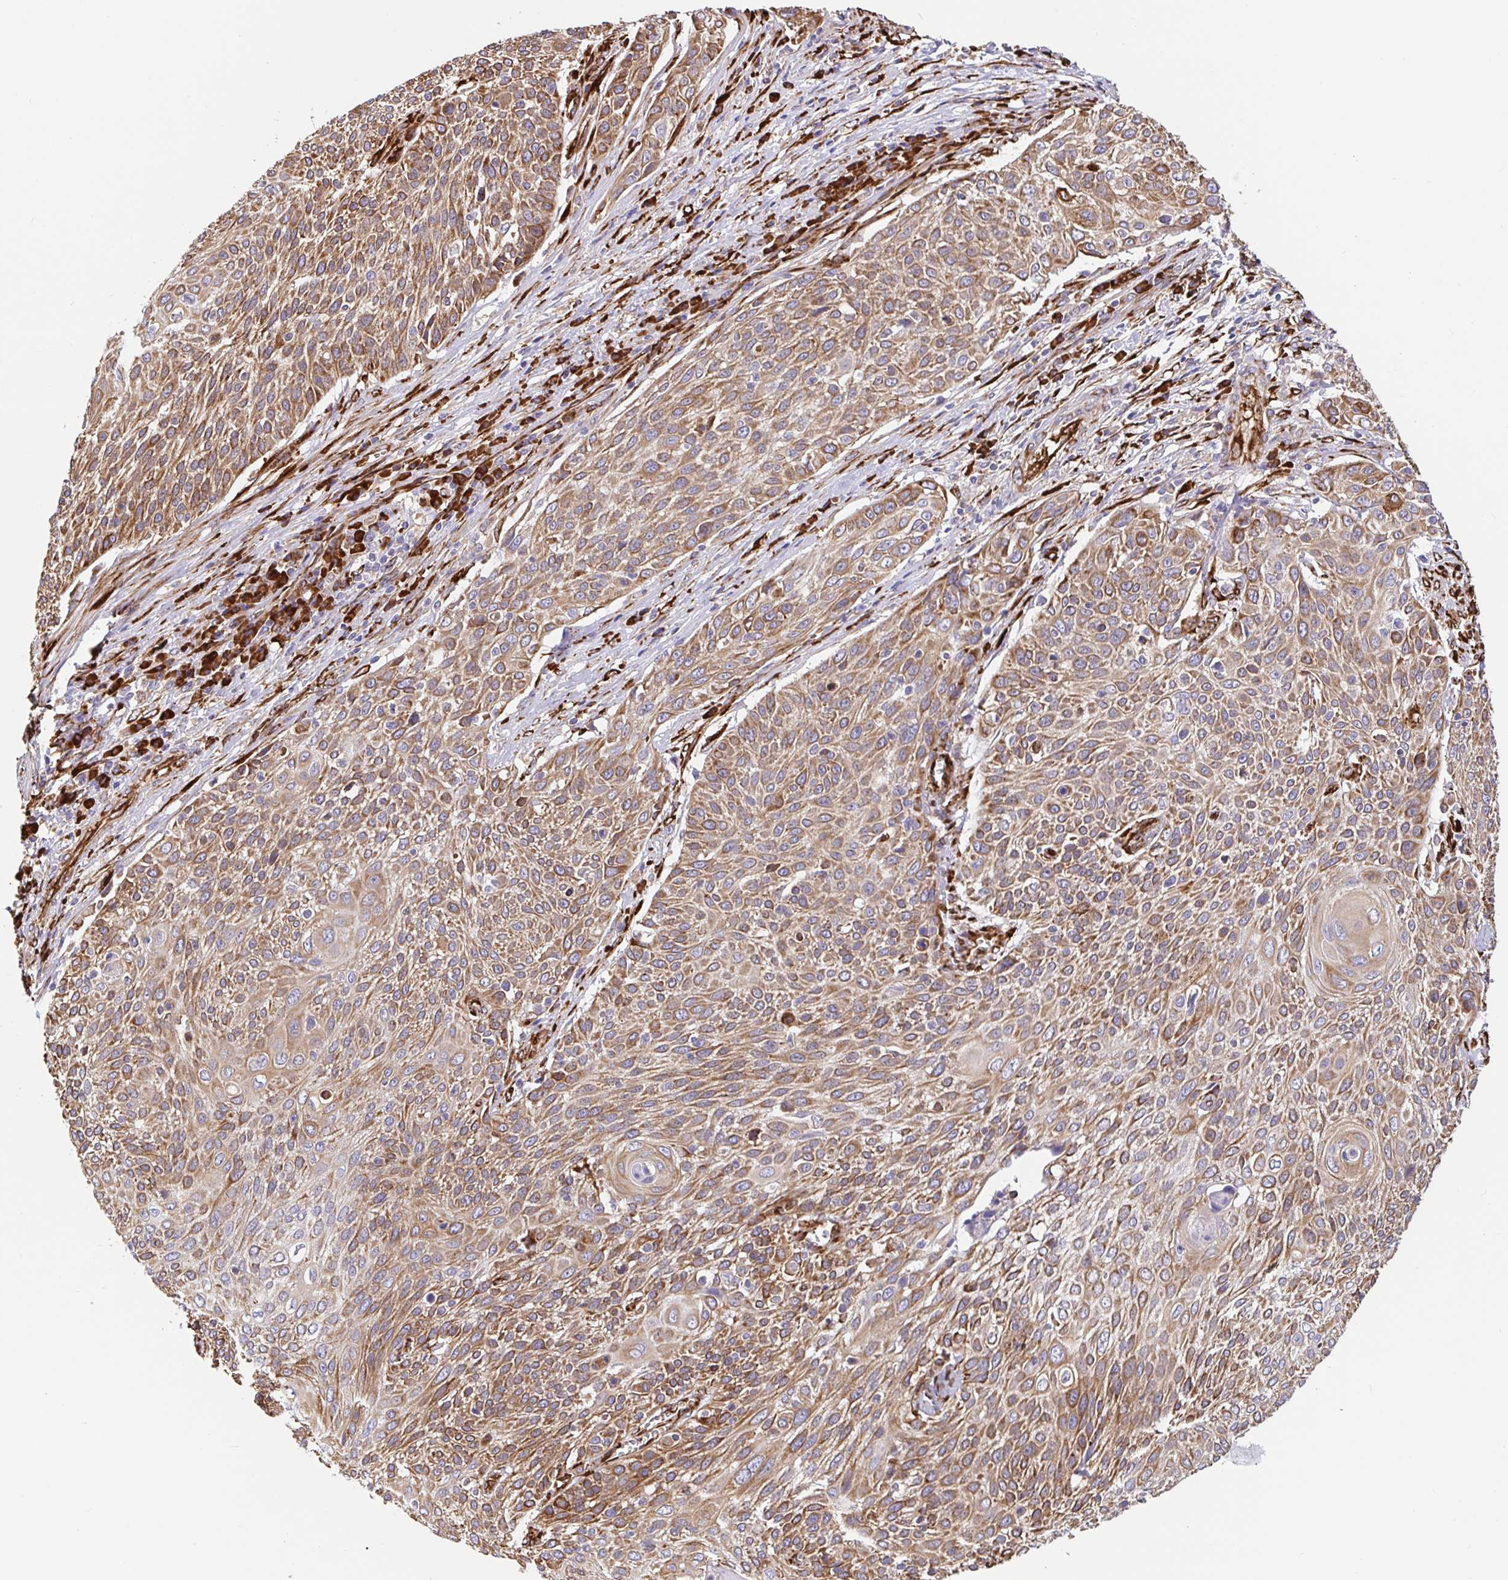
{"staining": {"intensity": "moderate", "quantity": ">75%", "location": "cytoplasmic/membranous"}, "tissue": "cervical cancer", "cell_type": "Tumor cells", "image_type": "cancer", "snomed": [{"axis": "morphology", "description": "Squamous cell carcinoma, NOS"}, {"axis": "topography", "description": "Cervix"}], "caption": "Tumor cells show medium levels of moderate cytoplasmic/membranous staining in approximately >75% of cells in human cervical squamous cell carcinoma. The protein of interest is shown in brown color, while the nuclei are stained blue.", "gene": "MAOA", "patient": {"sex": "female", "age": 31}}